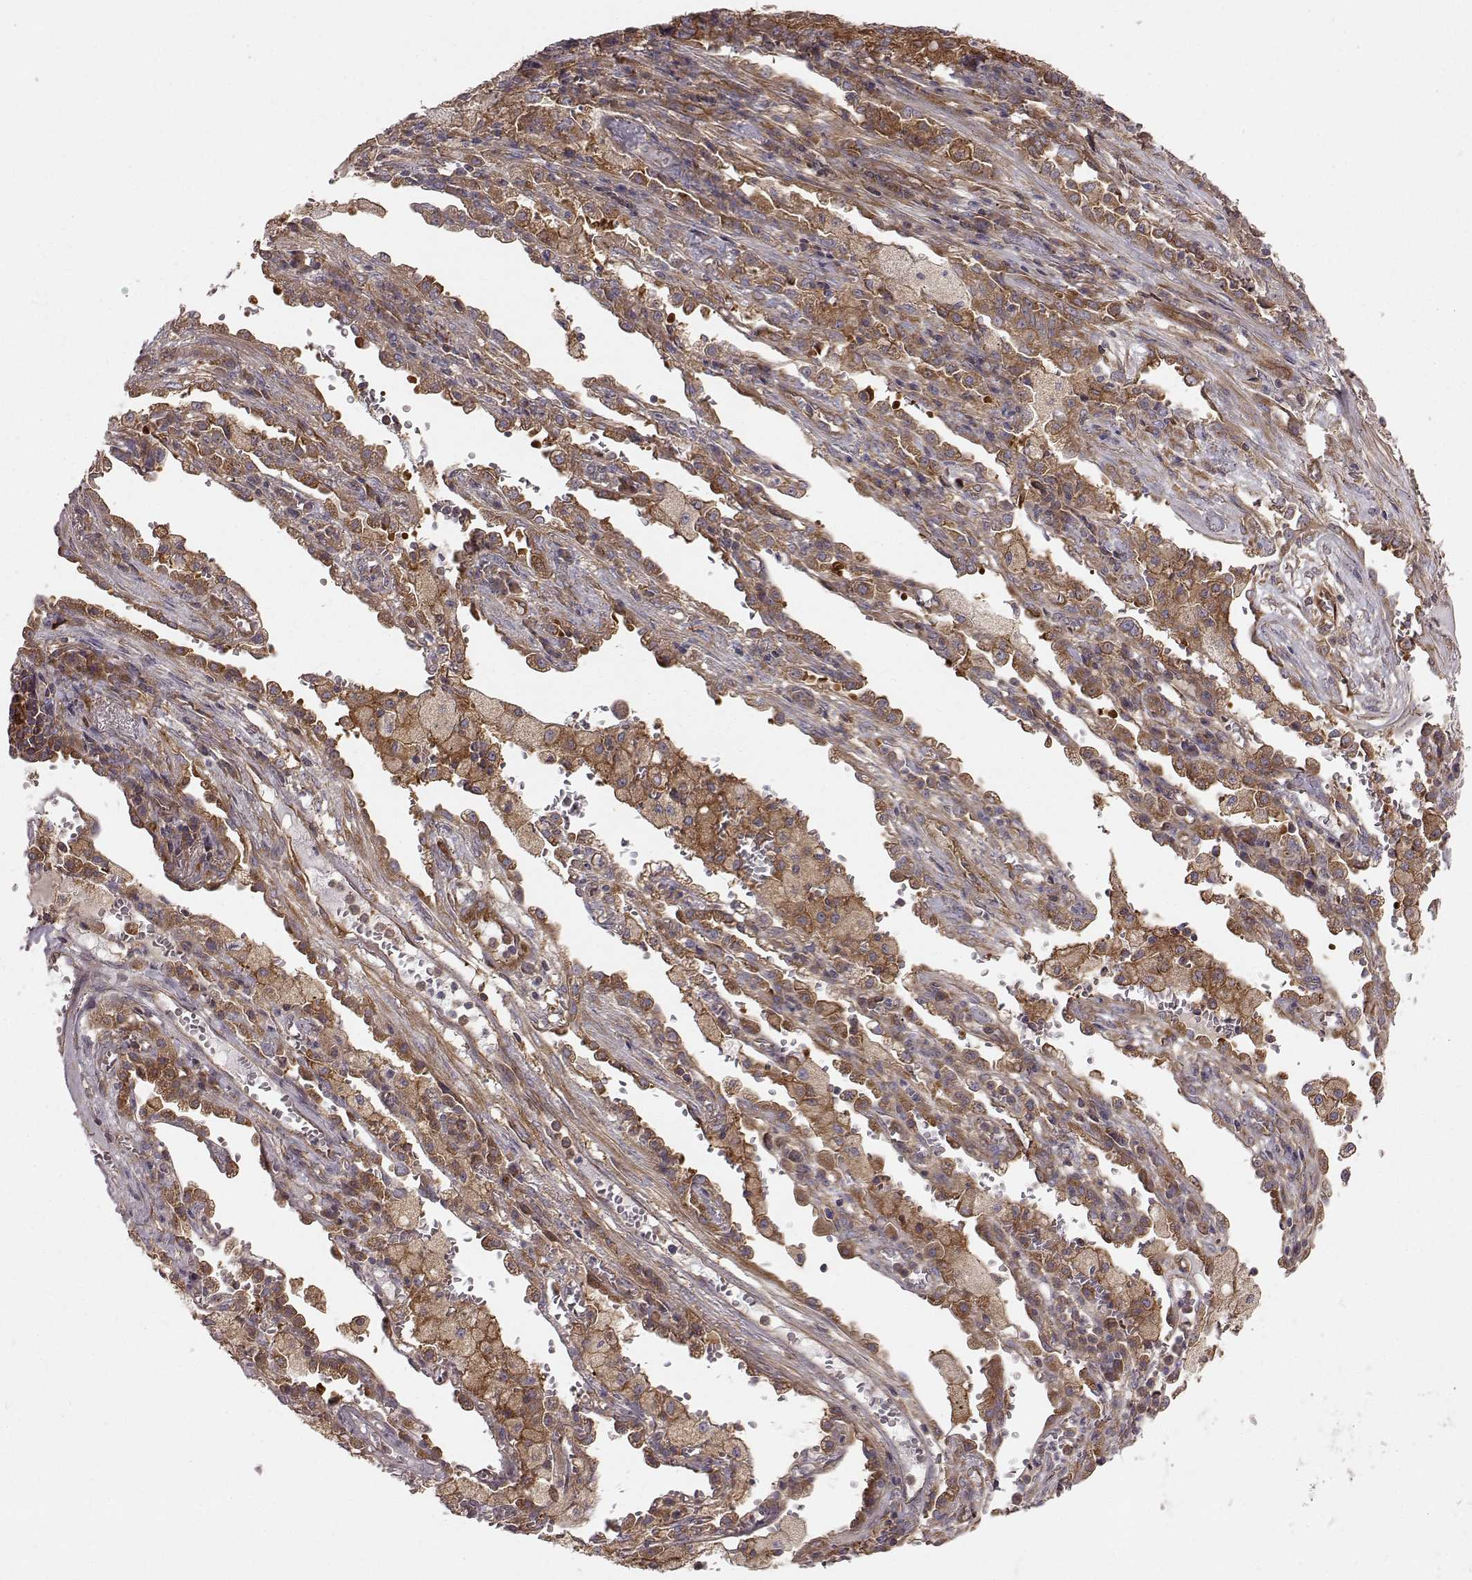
{"staining": {"intensity": "moderate", "quantity": ">75%", "location": "cytoplasmic/membranous"}, "tissue": "lung cancer", "cell_type": "Tumor cells", "image_type": "cancer", "snomed": [{"axis": "morphology", "description": "Adenocarcinoma, NOS"}, {"axis": "topography", "description": "Lung"}], "caption": "High-power microscopy captured an immunohistochemistry (IHC) photomicrograph of lung adenocarcinoma, revealing moderate cytoplasmic/membranous expression in about >75% of tumor cells.", "gene": "RABGAP1", "patient": {"sex": "male", "age": 57}}